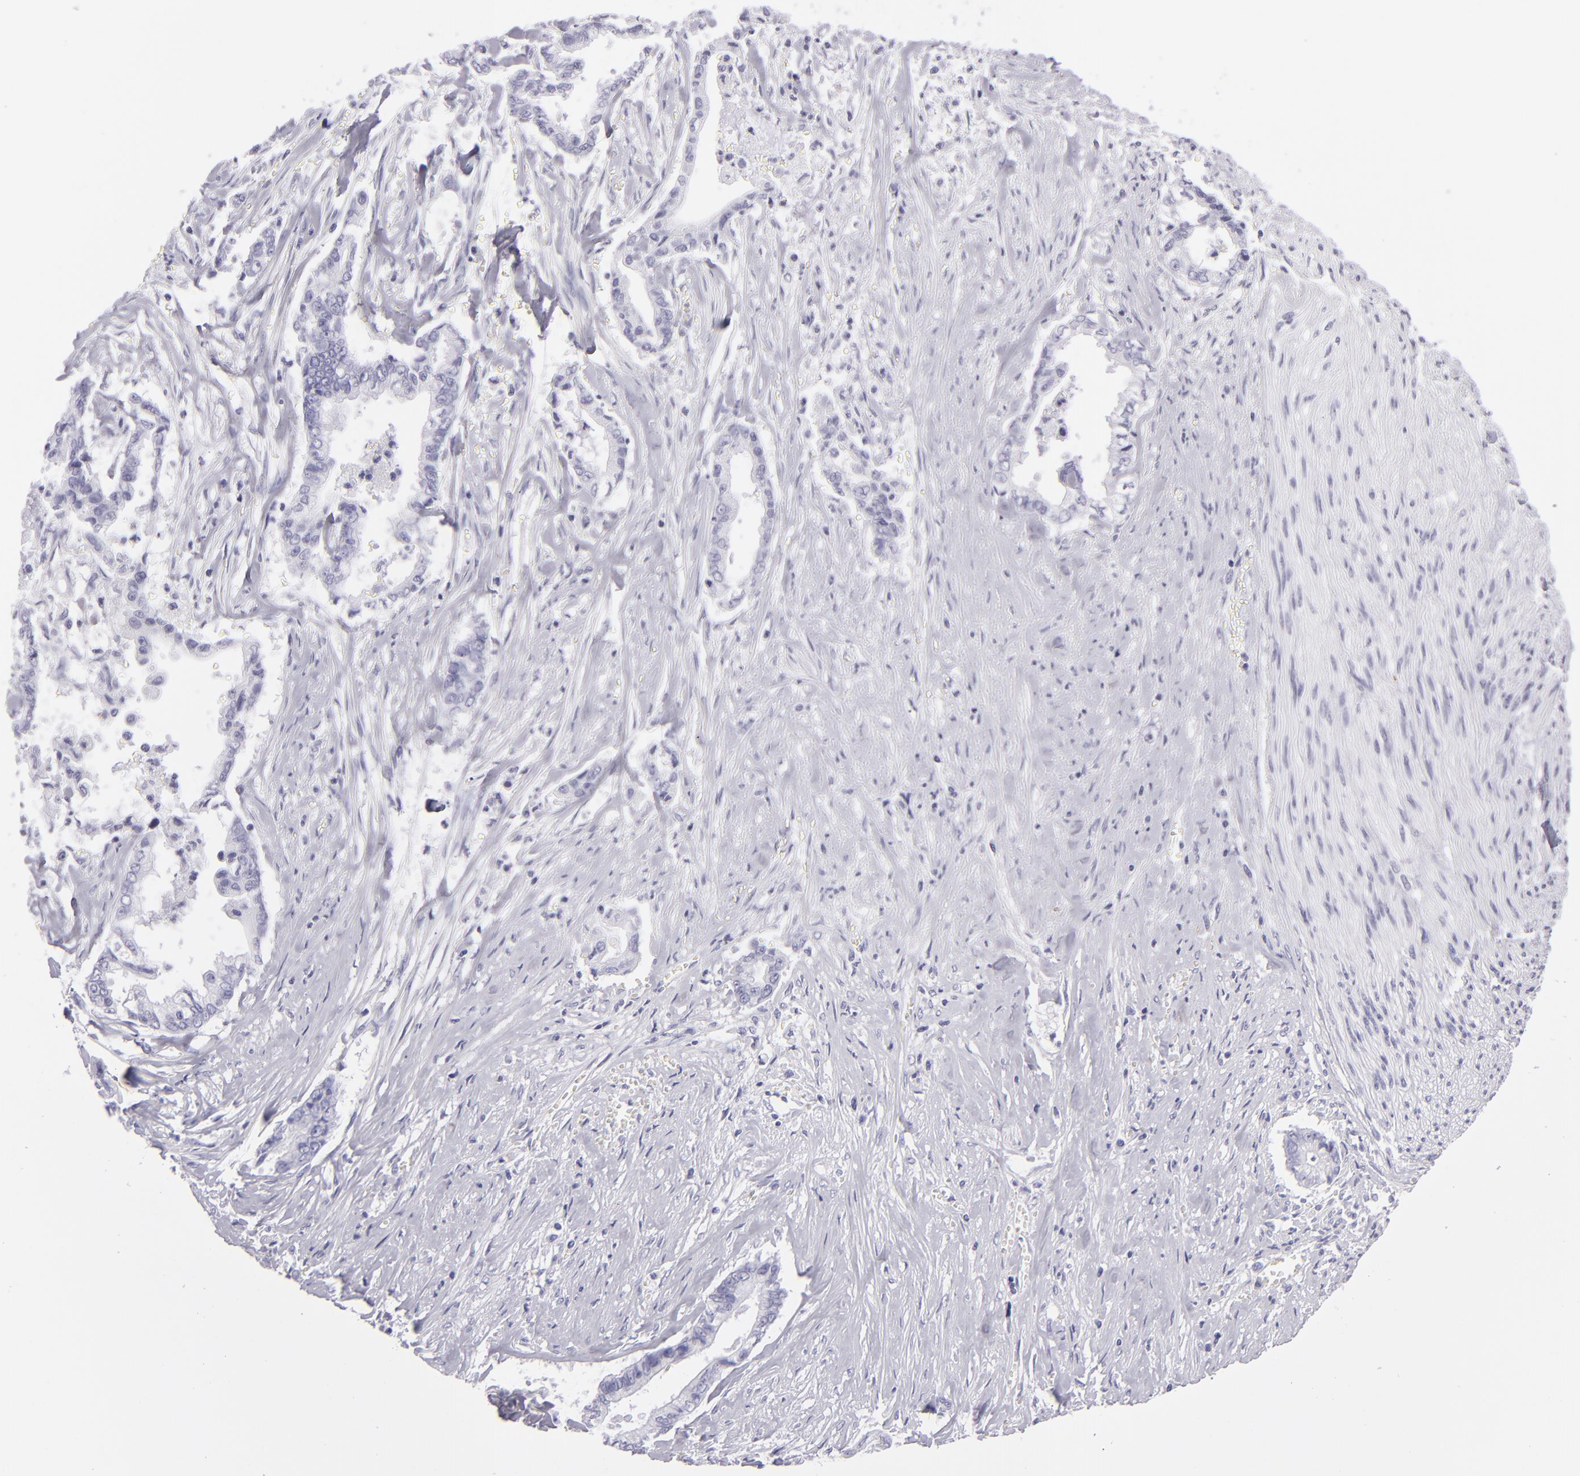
{"staining": {"intensity": "negative", "quantity": "none", "location": "none"}, "tissue": "liver cancer", "cell_type": "Tumor cells", "image_type": "cancer", "snomed": [{"axis": "morphology", "description": "Cholangiocarcinoma"}, {"axis": "topography", "description": "Liver"}], "caption": "Histopathology image shows no significant protein positivity in tumor cells of liver cancer.", "gene": "PVALB", "patient": {"sex": "male", "age": 57}}